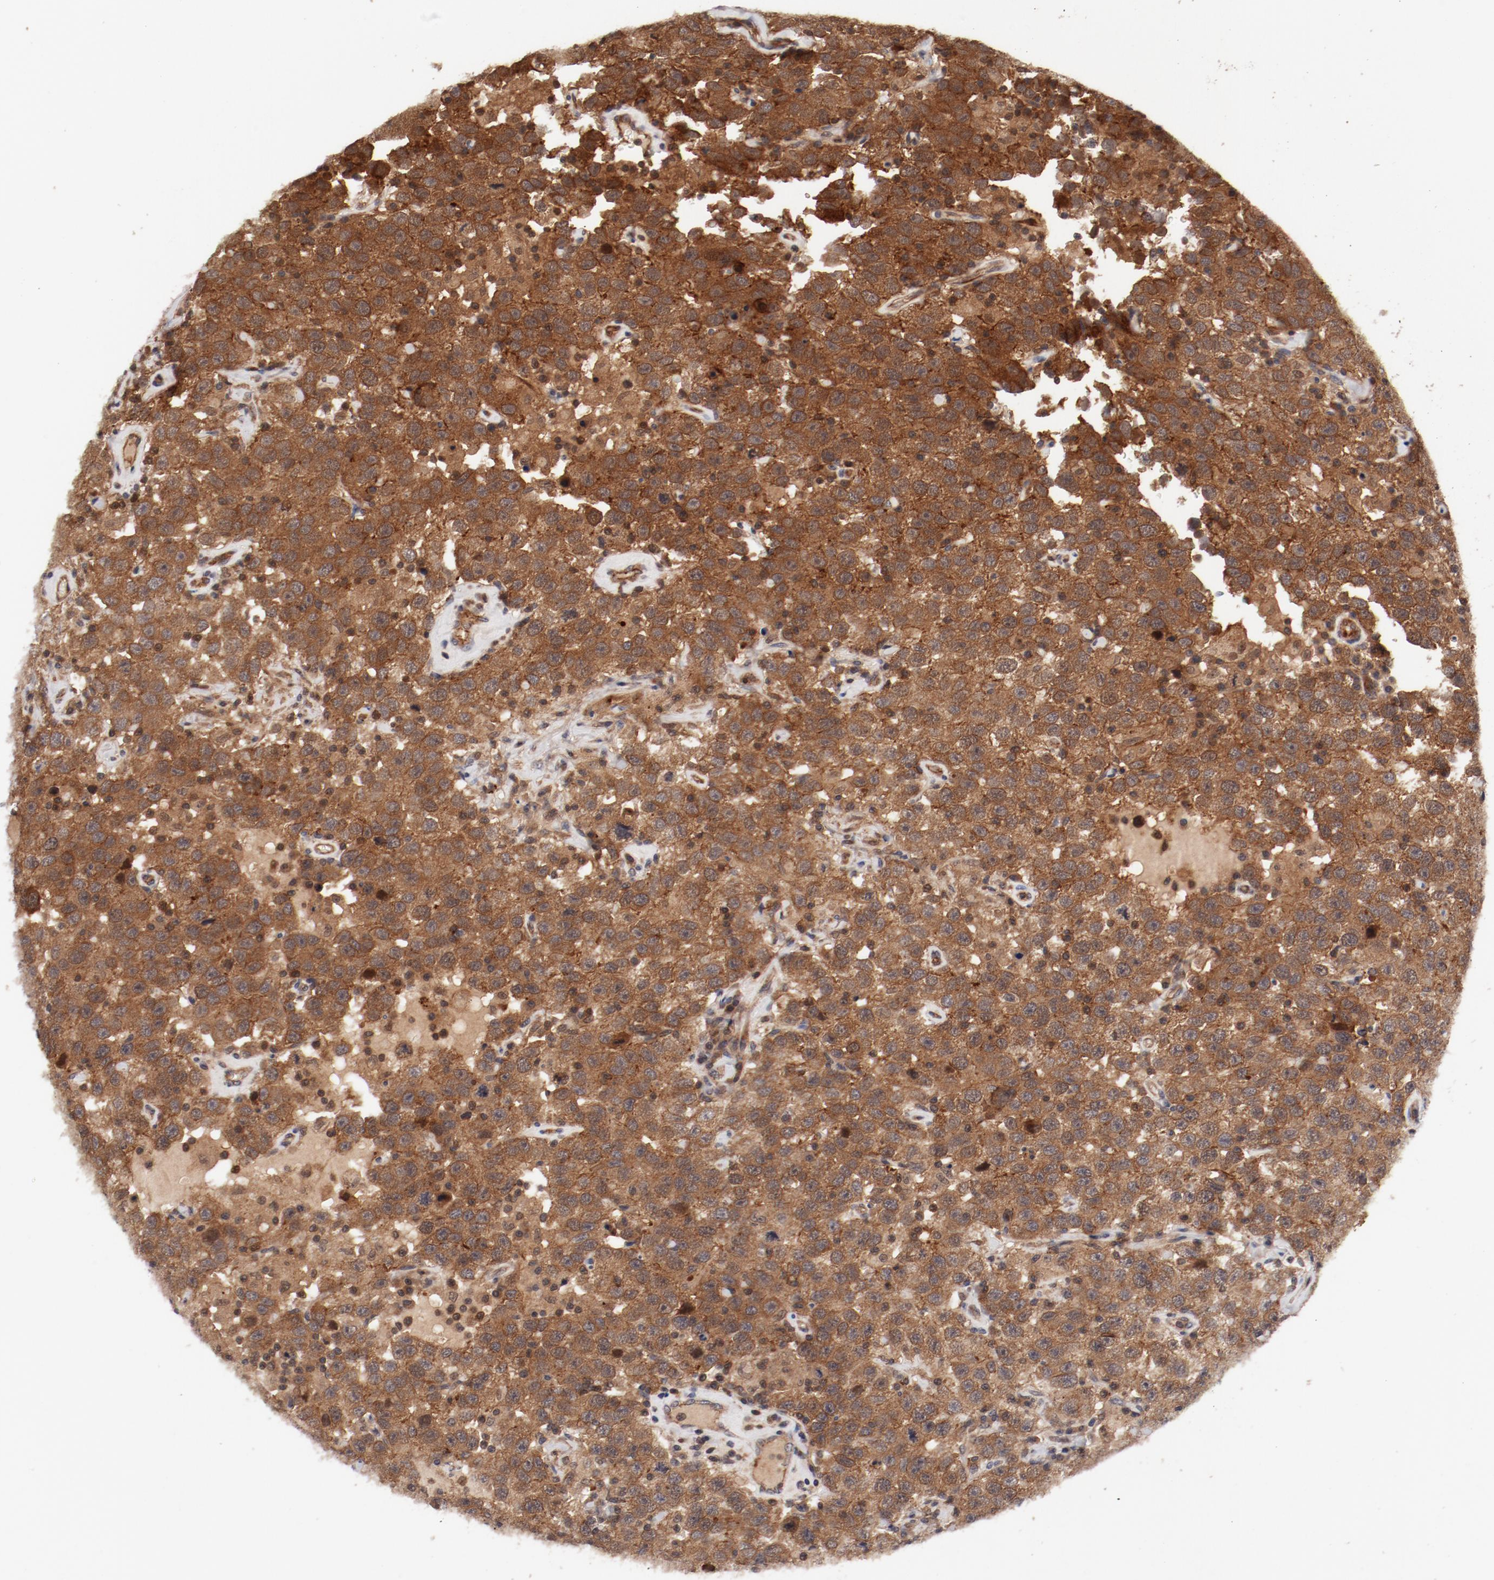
{"staining": {"intensity": "moderate", "quantity": ">75%", "location": "cytoplasmic/membranous"}, "tissue": "testis cancer", "cell_type": "Tumor cells", "image_type": "cancer", "snomed": [{"axis": "morphology", "description": "Seminoma, NOS"}, {"axis": "topography", "description": "Testis"}], "caption": "Testis cancer (seminoma) tissue reveals moderate cytoplasmic/membranous staining in about >75% of tumor cells, visualized by immunohistochemistry.", "gene": "GUF1", "patient": {"sex": "male", "age": 41}}